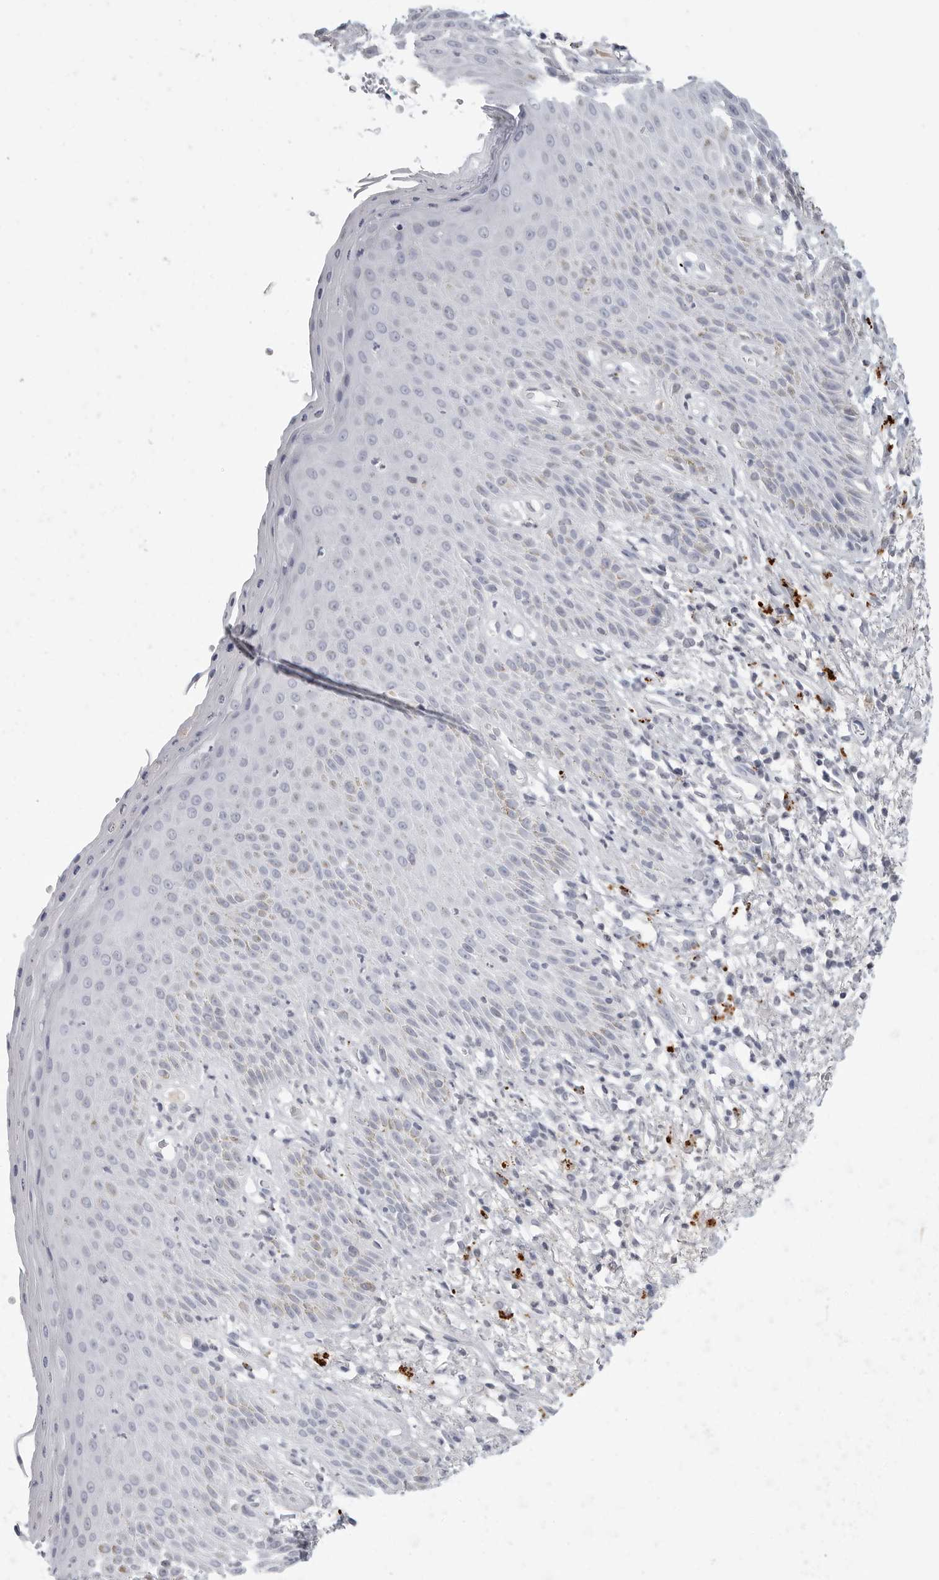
{"staining": {"intensity": "negative", "quantity": "none", "location": "none"}, "tissue": "skin", "cell_type": "Epidermal cells", "image_type": "normal", "snomed": [{"axis": "morphology", "description": "Normal tissue, NOS"}, {"axis": "topography", "description": "Anal"}], "caption": "Human skin stained for a protein using IHC exhibits no expression in epidermal cells.", "gene": "AMPD1", "patient": {"sex": "male", "age": 74}}